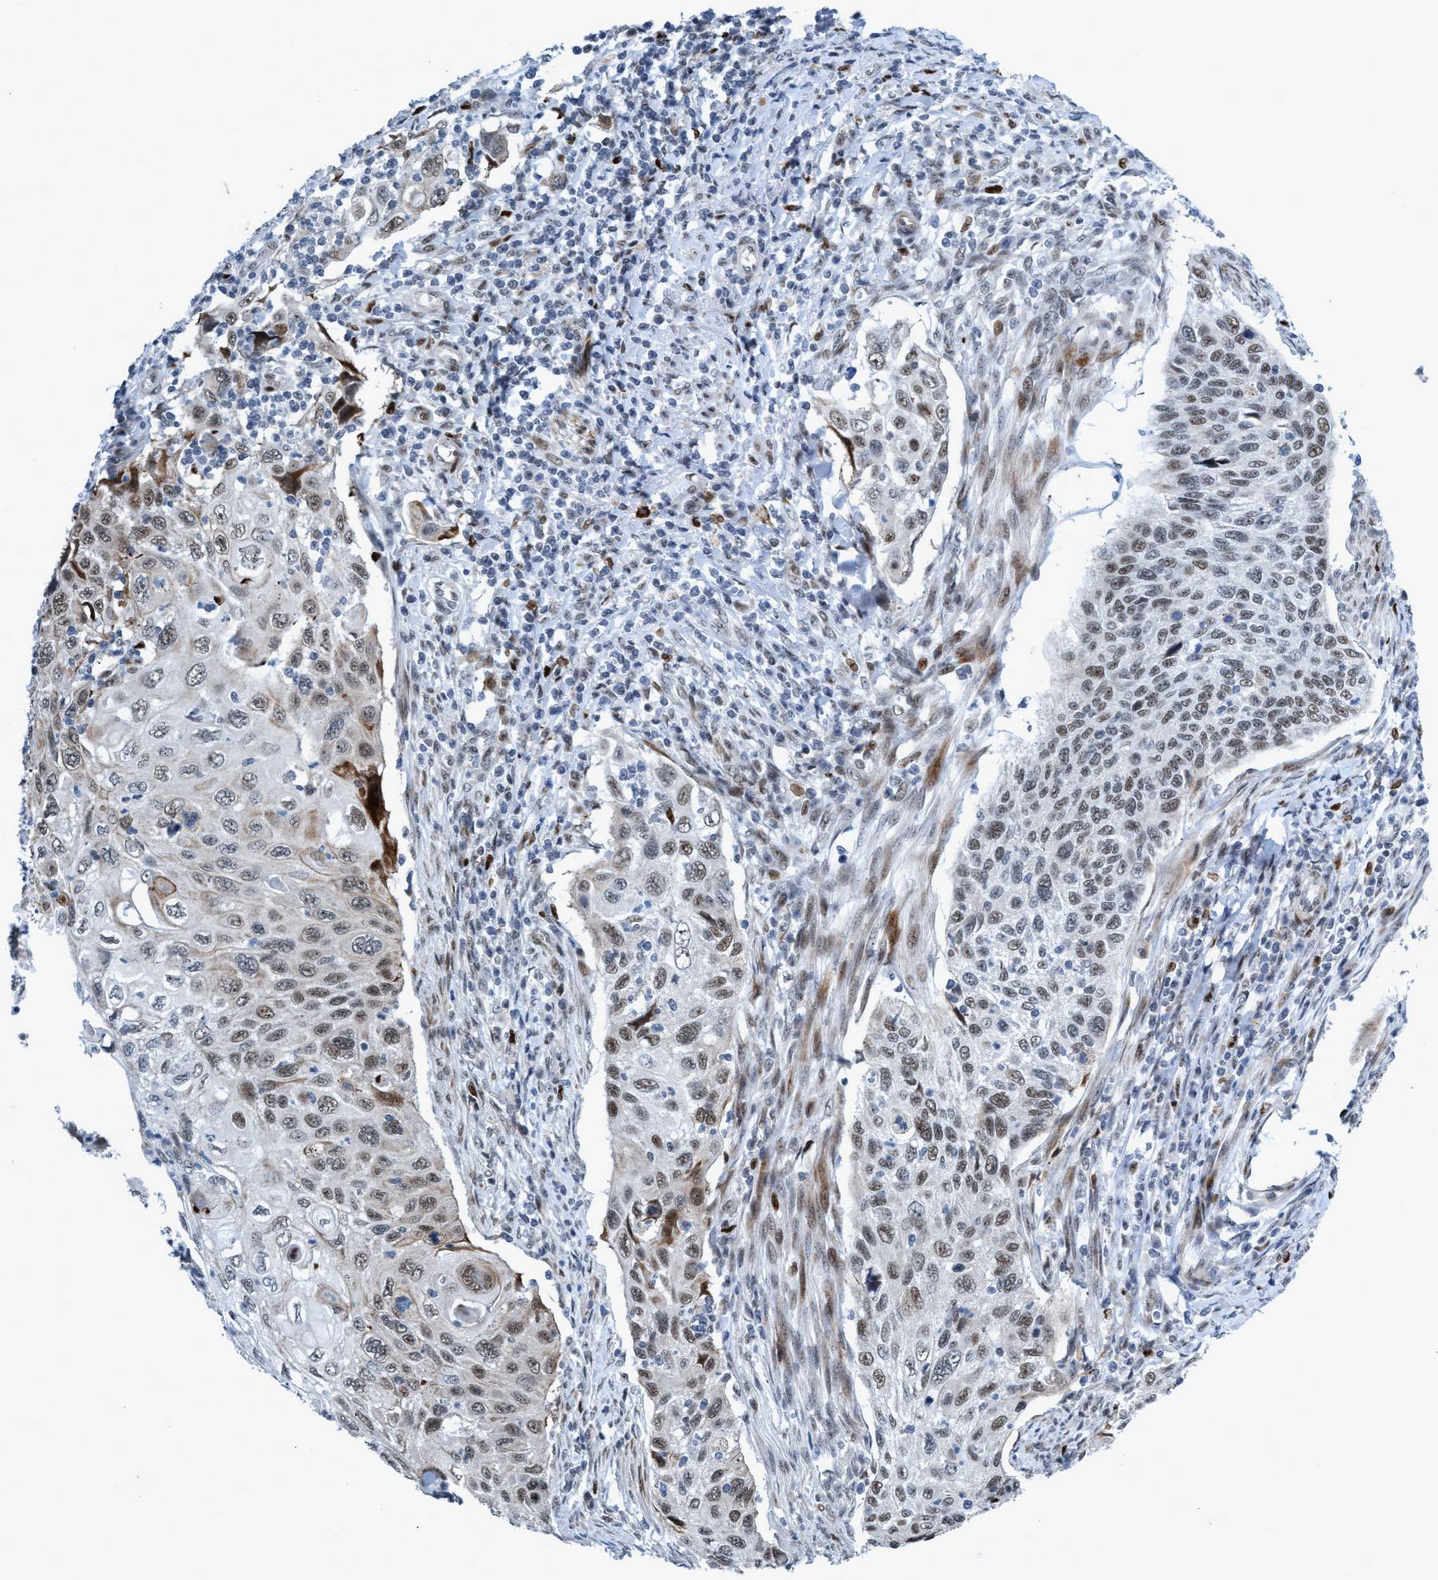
{"staining": {"intensity": "weak", "quantity": ">75%", "location": "nuclear"}, "tissue": "cervical cancer", "cell_type": "Tumor cells", "image_type": "cancer", "snomed": [{"axis": "morphology", "description": "Squamous cell carcinoma, NOS"}, {"axis": "topography", "description": "Cervix"}], "caption": "Human cervical cancer (squamous cell carcinoma) stained with a brown dye demonstrates weak nuclear positive staining in approximately >75% of tumor cells.", "gene": "CWC27", "patient": {"sex": "female", "age": 70}}